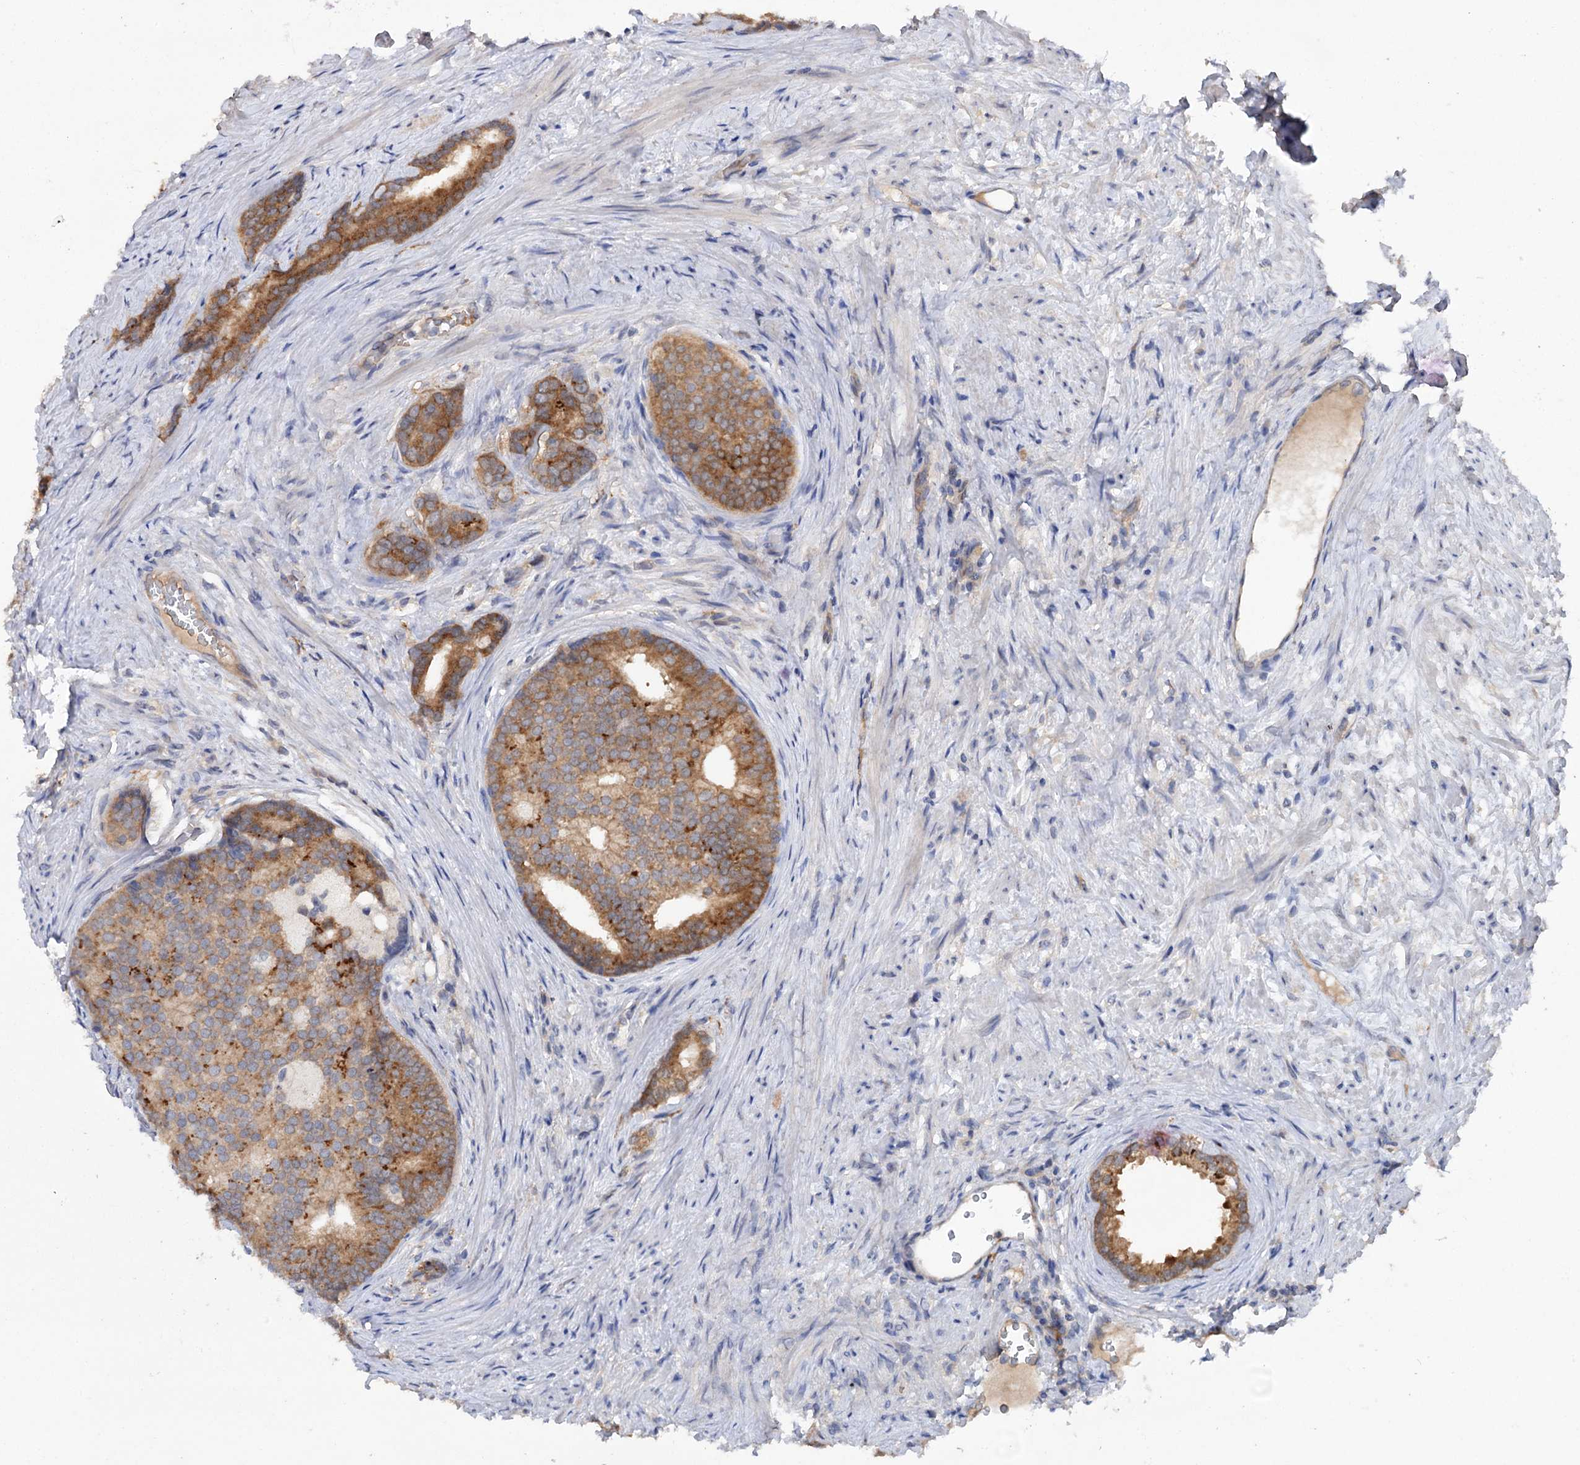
{"staining": {"intensity": "moderate", "quantity": "25%-75%", "location": "cytoplasmic/membranous"}, "tissue": "prostate cancer", "cell_type": "Tumor cells", "image_type": "cancer", "snomed": [{"axis": "morphology", "description": "Adenocarcinoma, Low grade"}, {"axis": "topography", "description": "Prostate"}], "caption": "Prostate cancer (low-grade adenocarcinoma) tissue shows moderate cytoplasmic/membranous positivity in approximately 25%-75% of tumor cells", "gene": "NUDCD2", "patient": {"sex": "male", "age": 71}}